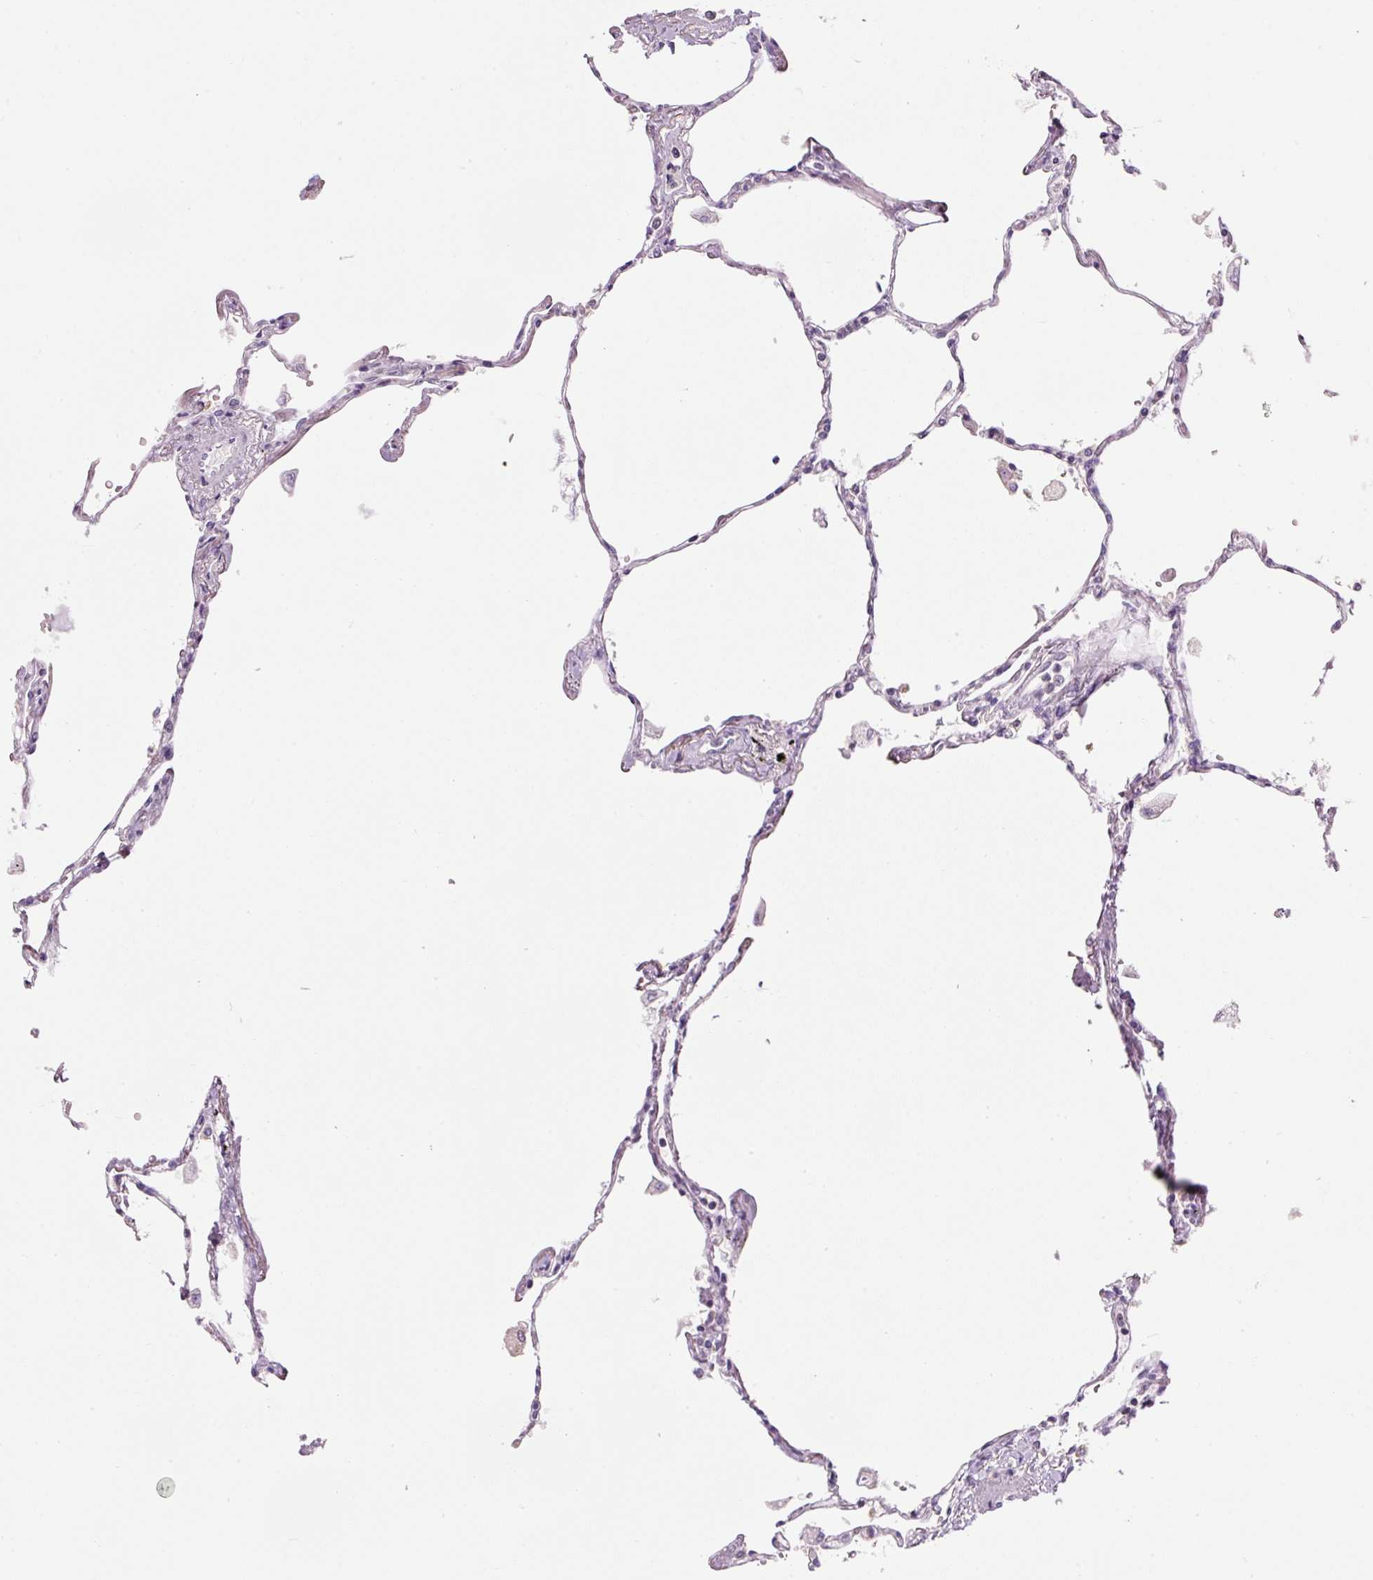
{"staining": {"intensity": "moderate", "quantity": "<25%", "location": "cytoplasmic/membranous"}, "tissue": "lung", "cell_type": "Alveolar cells", "image_type": "normal", "snomed": [{"axis": "morphology", "description": "Normal tissue, NOS"}, {"axis": "topography", "description": "Lung"}], "caption": "A high-resolution image shows immunohistochemistry (IHC) staining of unremarkable lung, which demonstrates moderate cytoplasmic/membranous expression in about <25% of alveolar cells. (DAB = brown stain, brightfield microscopy at high magnification).", "gene": "HAX1", "patient": {"sex": "female", "age": 67}}